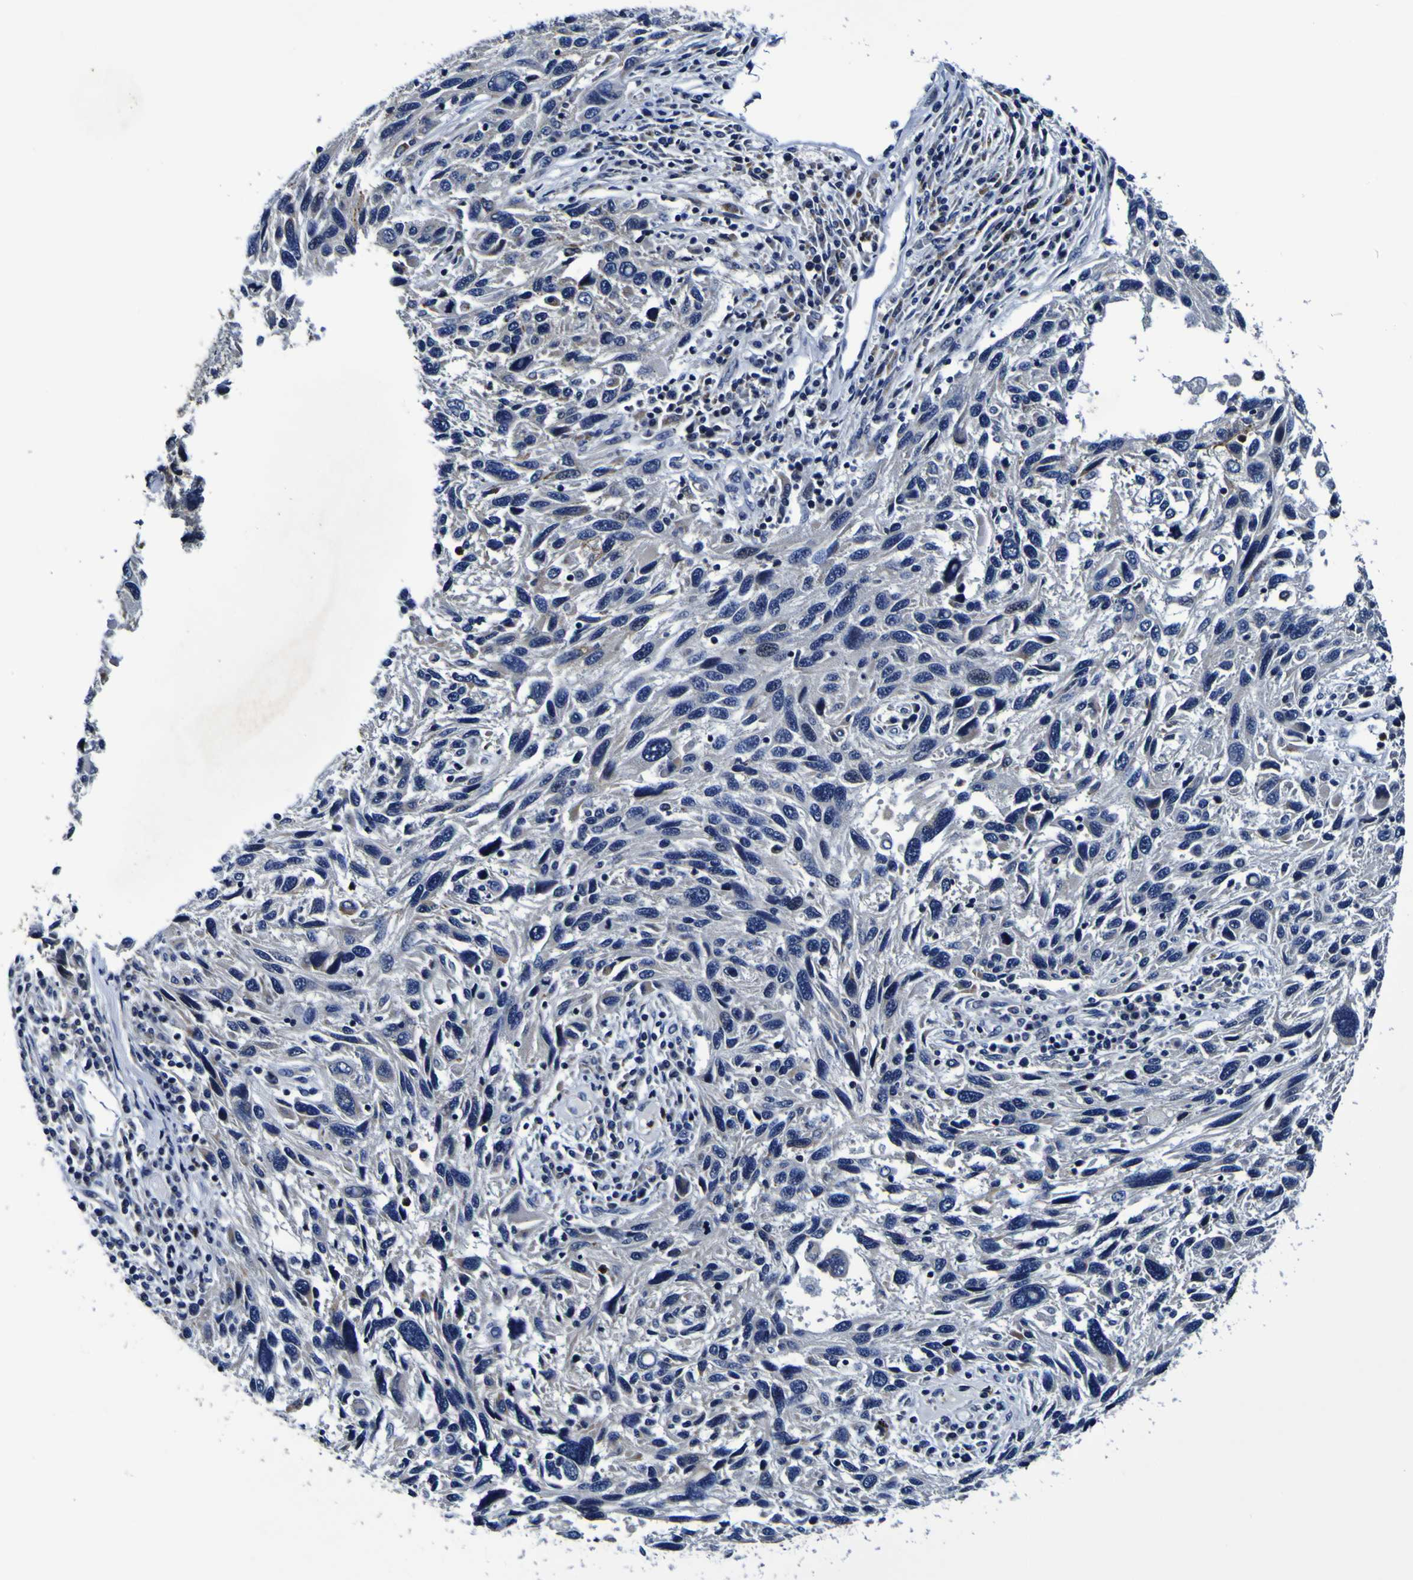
{"staining": {"intensity": "negative", "quantity": "none", "location": "none"}, "tissue": "melanoma", "cell_type": "Tumor cells", "image_type": "cancer", "snomed": [{"axis": "morphology", "description": "Malignant melanoma, NOS"}, {"axis": "topography", "description": "Skin"}], "caption": "Immunohistochemistry photomicrograph of neoplastic tissue: melanoma stained with DAB reveals no significant protein staining in tumor cells.", "gene": "PANK4", "patient": {"sex": "male", "age": 53}}